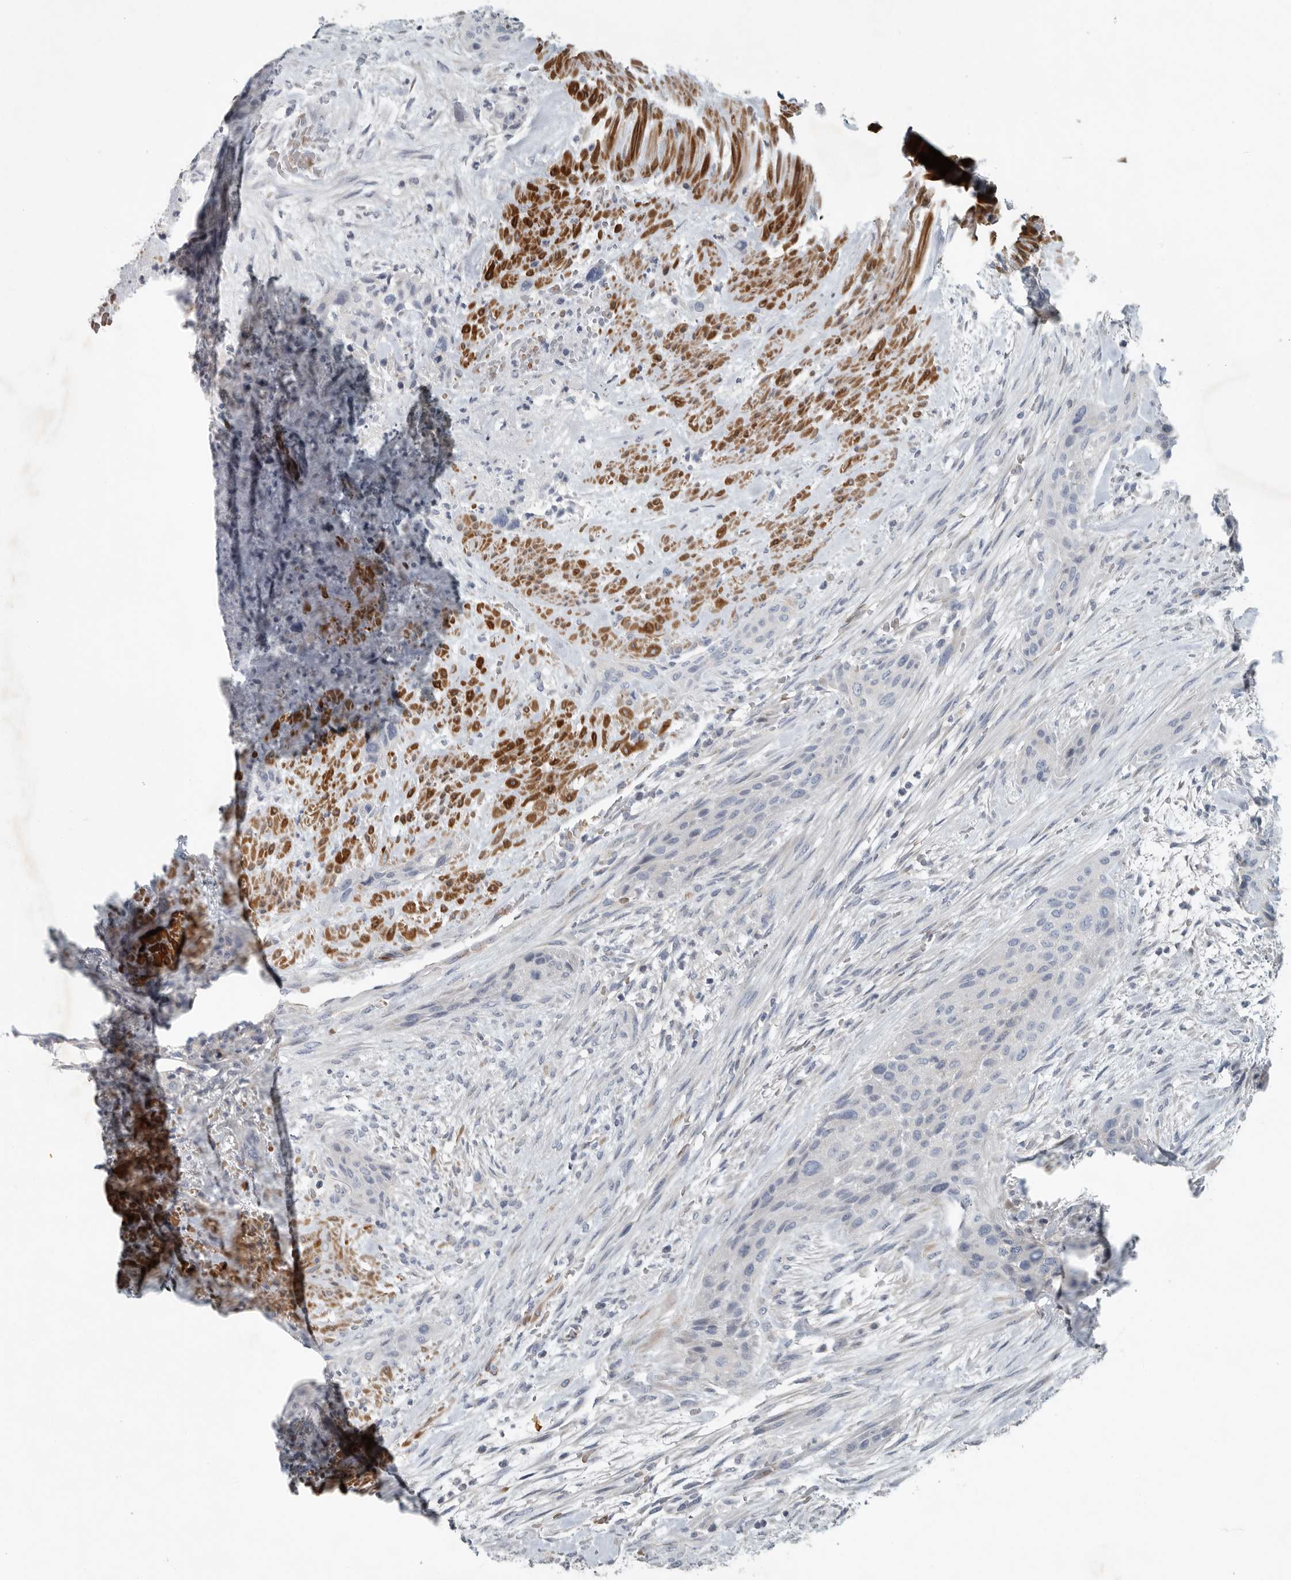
{"staining": {"intensity": "negative", "quantity": "none", "location": "none"}, "tissue": "urothelial cancer", "cell_type": "Tumor cells", "image_type": "cancer", "snomed": [{"axis": "morphology", "description": "Urothelial carcinoma, High grade"}, {"axis": "topography", "description": "Urinary bladder"}], "caption": "A histopathology image of human urothelial carcinoma (high-grade) is negative for staining in tumor cells.", "gene": "MPP3", "patient": {"sex": "male", "age": 35}}